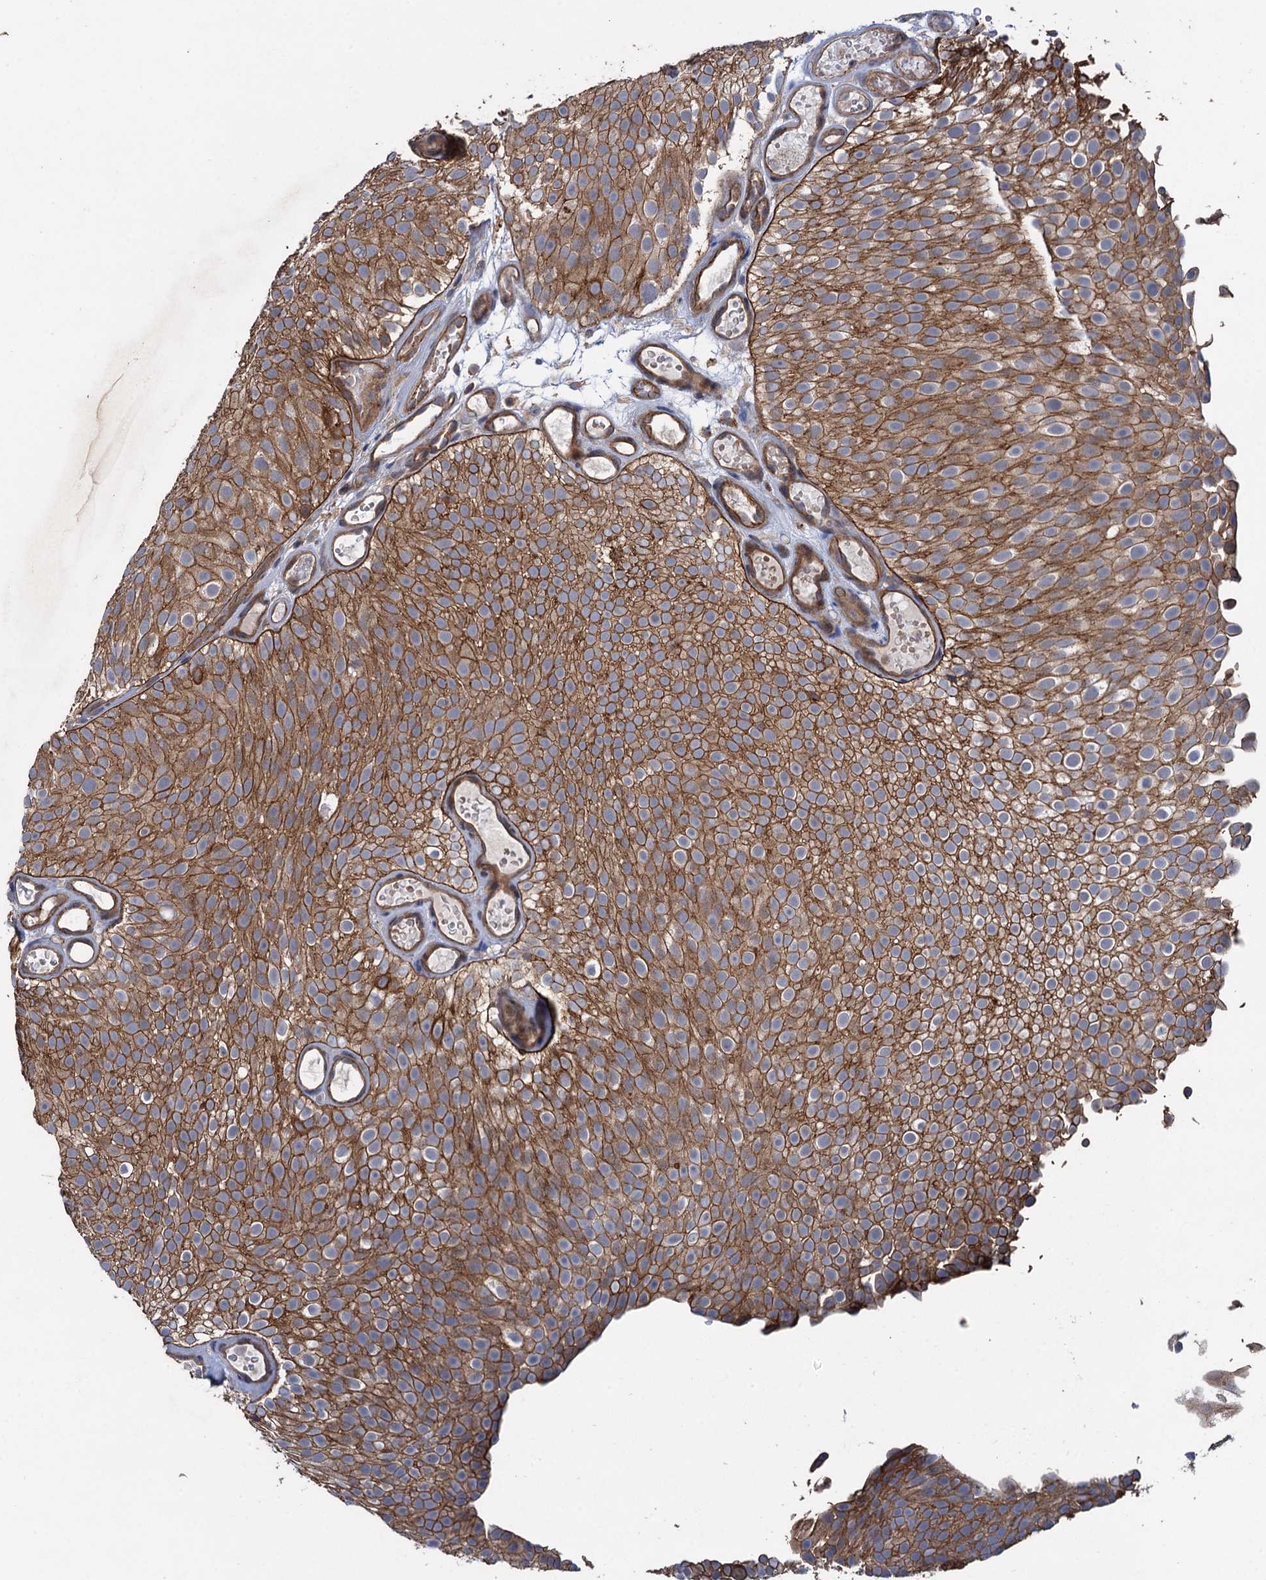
{"staining": {"intensity": "strong", "quantity": ">75%", "location": "cytoplasmic/membranous"}, "tissue": "urothelial cancer", "cell_type": "Tumor cells", "image_type": "cancer", "snomed": [{"axis": "morphology", "description": "Urothelial carcinoma, Low grade"}, {"axis": "topography", "description": "Urinary bladder"}], "caption": "Human urothelial cancer stained with a protein marker shows strong staining in tumor cells.", "gene": "HAUS1", "patient": {"sex": "male", "age": 78}}